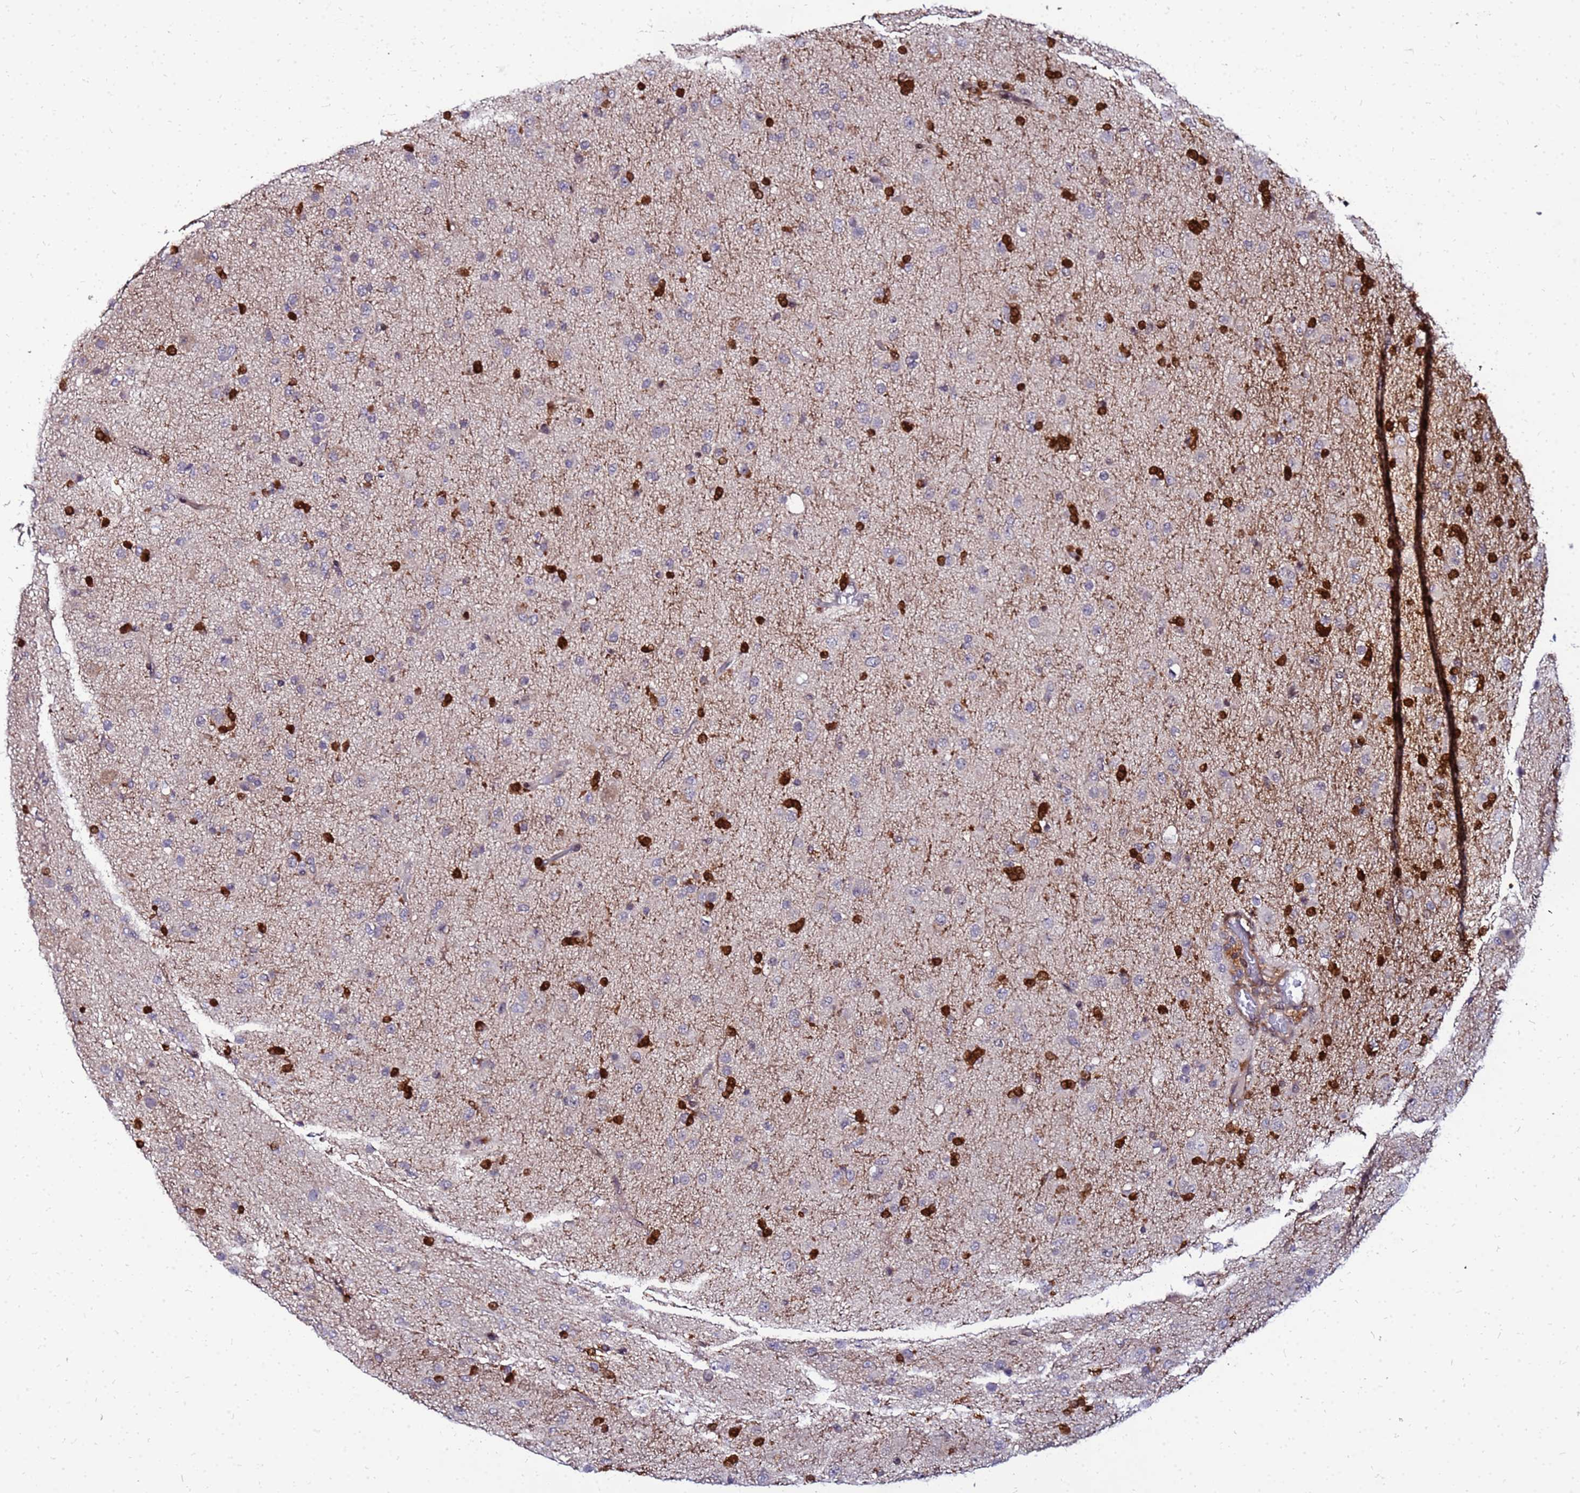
{"staining": {"intensity": "strong", "quantity": "25%-75%", "location": "cytoplasmic/membranous,nuclear"}, "tissue": "glioma", "cell_type": "Tumor cells", "image_type": "cancer", "snomed": [{"axis": "morphology", "description": "Glioma, malignant, Low grade"}, {"axis": "topography", "description": "Brain"}], "caption": "Human malignant glioma (low-grade) stained for a protein (brown) demonstrates strong cytoplasmic/membranous and nuclear positive positivity in approximately 25%-75% of tumor cells.", "gene": "DBNDD2", "patient": {"sex": "male", "age": 65}}